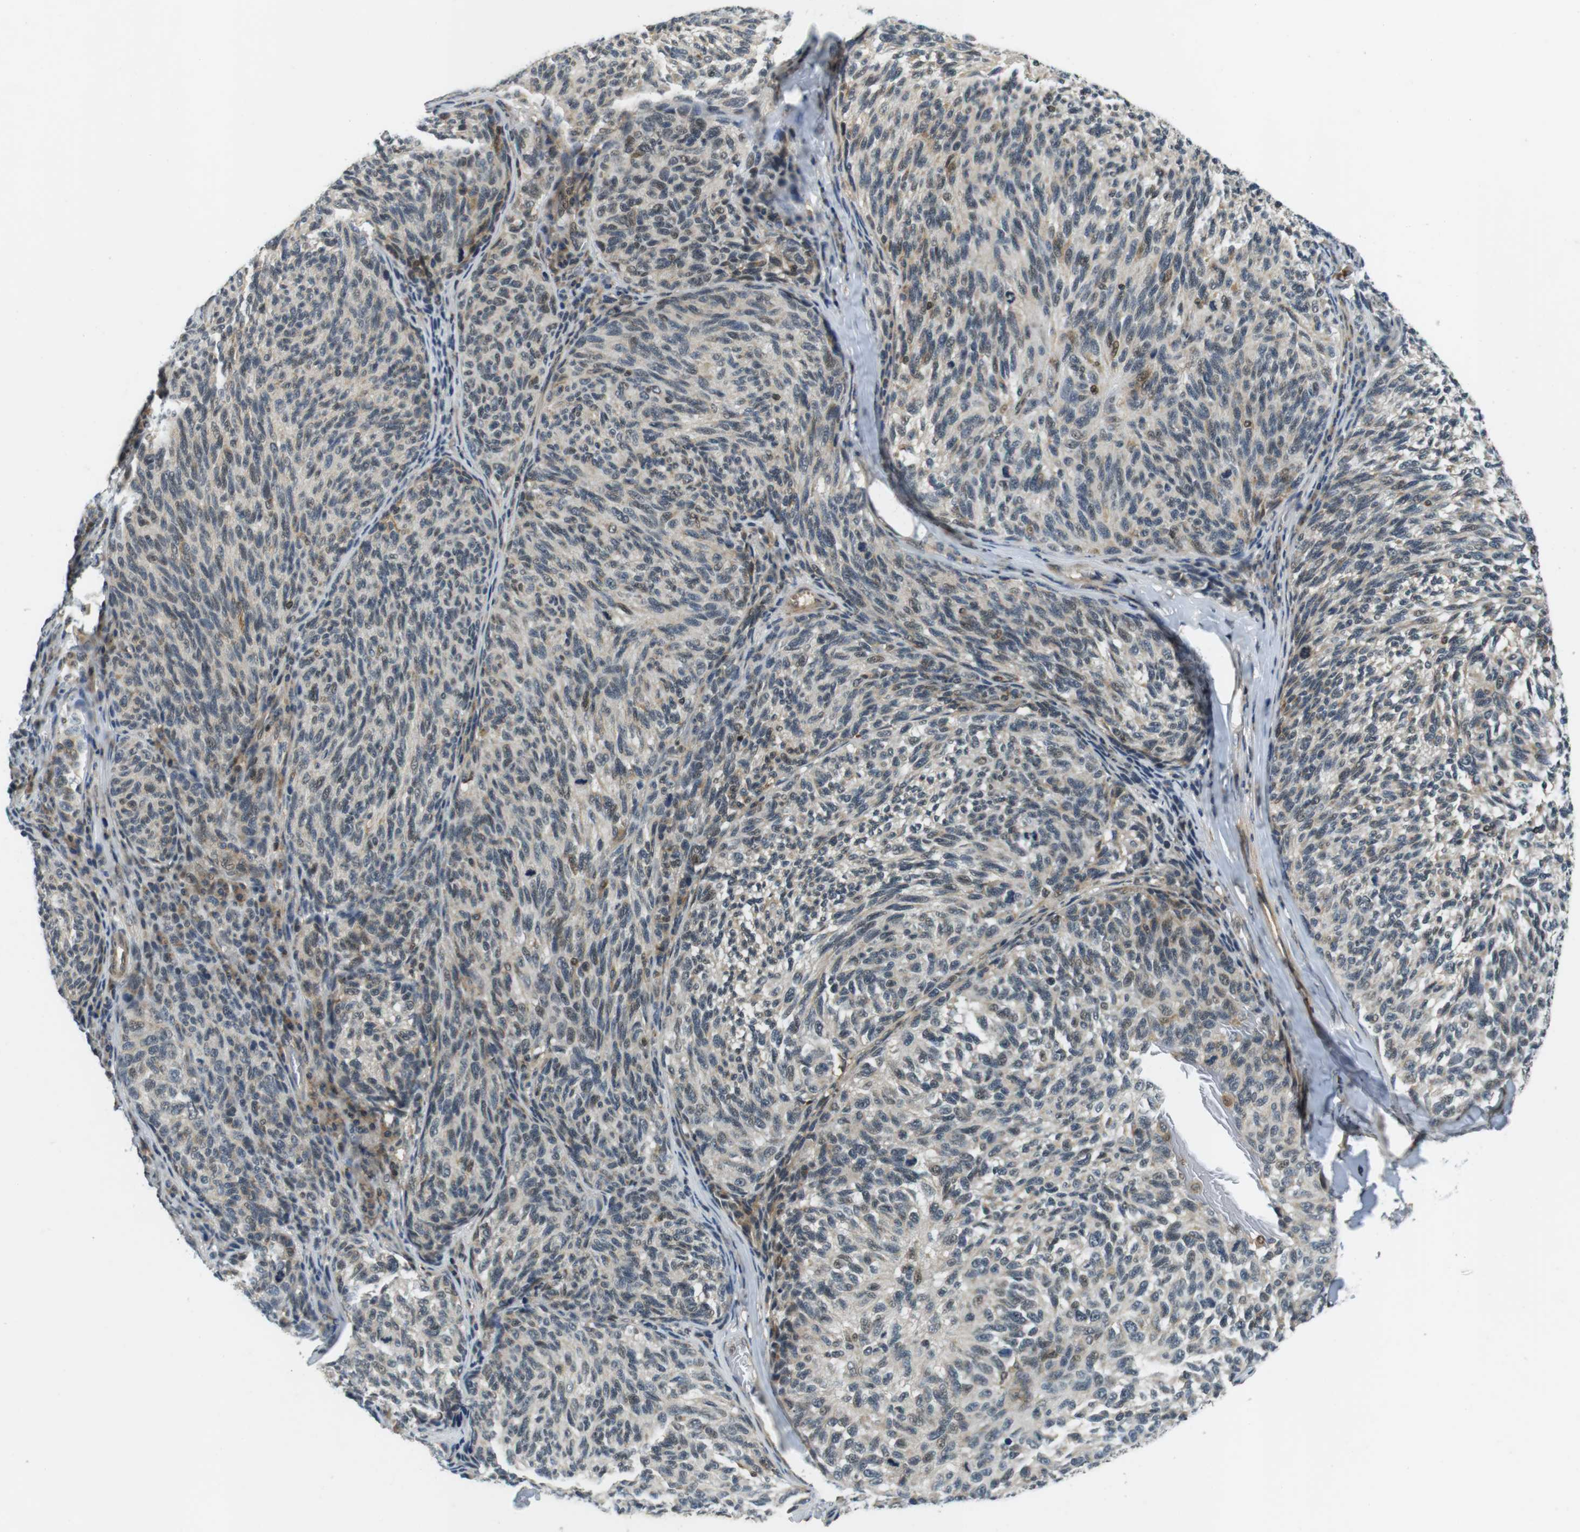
{"staining": {"intensity": "weak", "quantity": "25%-75%", "location": "cytoplasmic/membranous,nuclear"}, "tissue": "melanoma", "cell_type": "Tumor cells", "image_type": "cancer", "snomed": [{"axis": "morphology", "description": "Malignant melanoma, NOS"}, {"axis": "topography", "description": "Skin"}], "caption": "IHC staining of malignant melanoma, which demonstrates low levels of weak cytoplasmic/membranous and nuclear expression in about 25%-75% of tumor cells indicating weak cytoplasmic/membranous and nuclear protein staining. The staining was performed using DAB (brown) for protein detection and nuclei were counterstained in hematoxylin (blue).", "gene": "BRD4", "patient": {"sex": "female", "age": 73}}